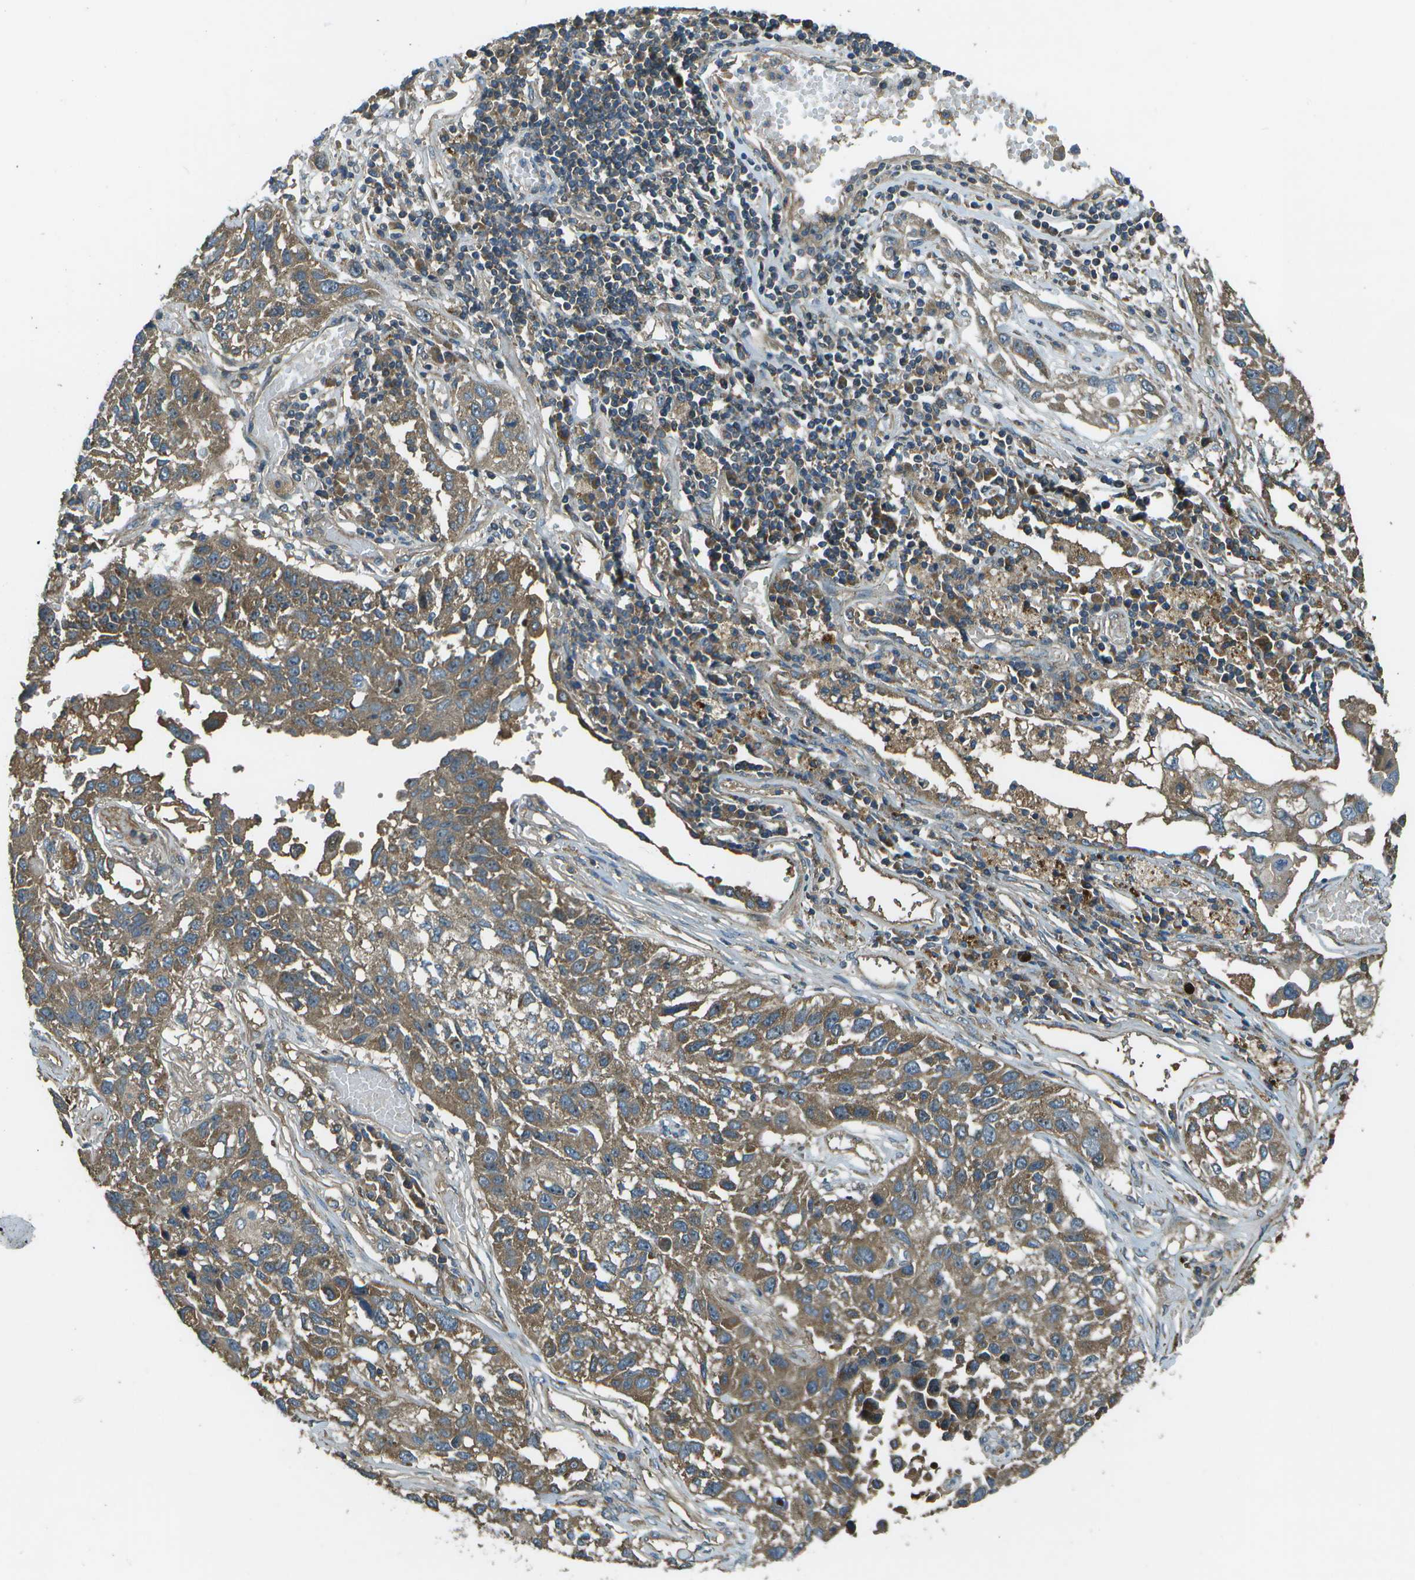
{"staining": {"intensity": "moderate", "quantity": ">75%", "location": "cytoplasmic/membranous"}, "tissue": "lung cancer", "cell_type": "Tumor cells", "image_type": "cancer", "snomed": [{"axis": "morphology", "description": "Squamous cell carcinoma, NOS"}, {"axis": "topography", "description": "Lung"}], "caption": "A brown stain shows moderate cytoplasmic/membranous positivity of a protein in human lung squamous cell carcinoma tumor cells. (DAB (3,3'-diaminobenzidine) IHC with brightfield microscopy, high magnification).", "gene": "PXYLP1", "patient": {"sex": "male", "age": 71}}